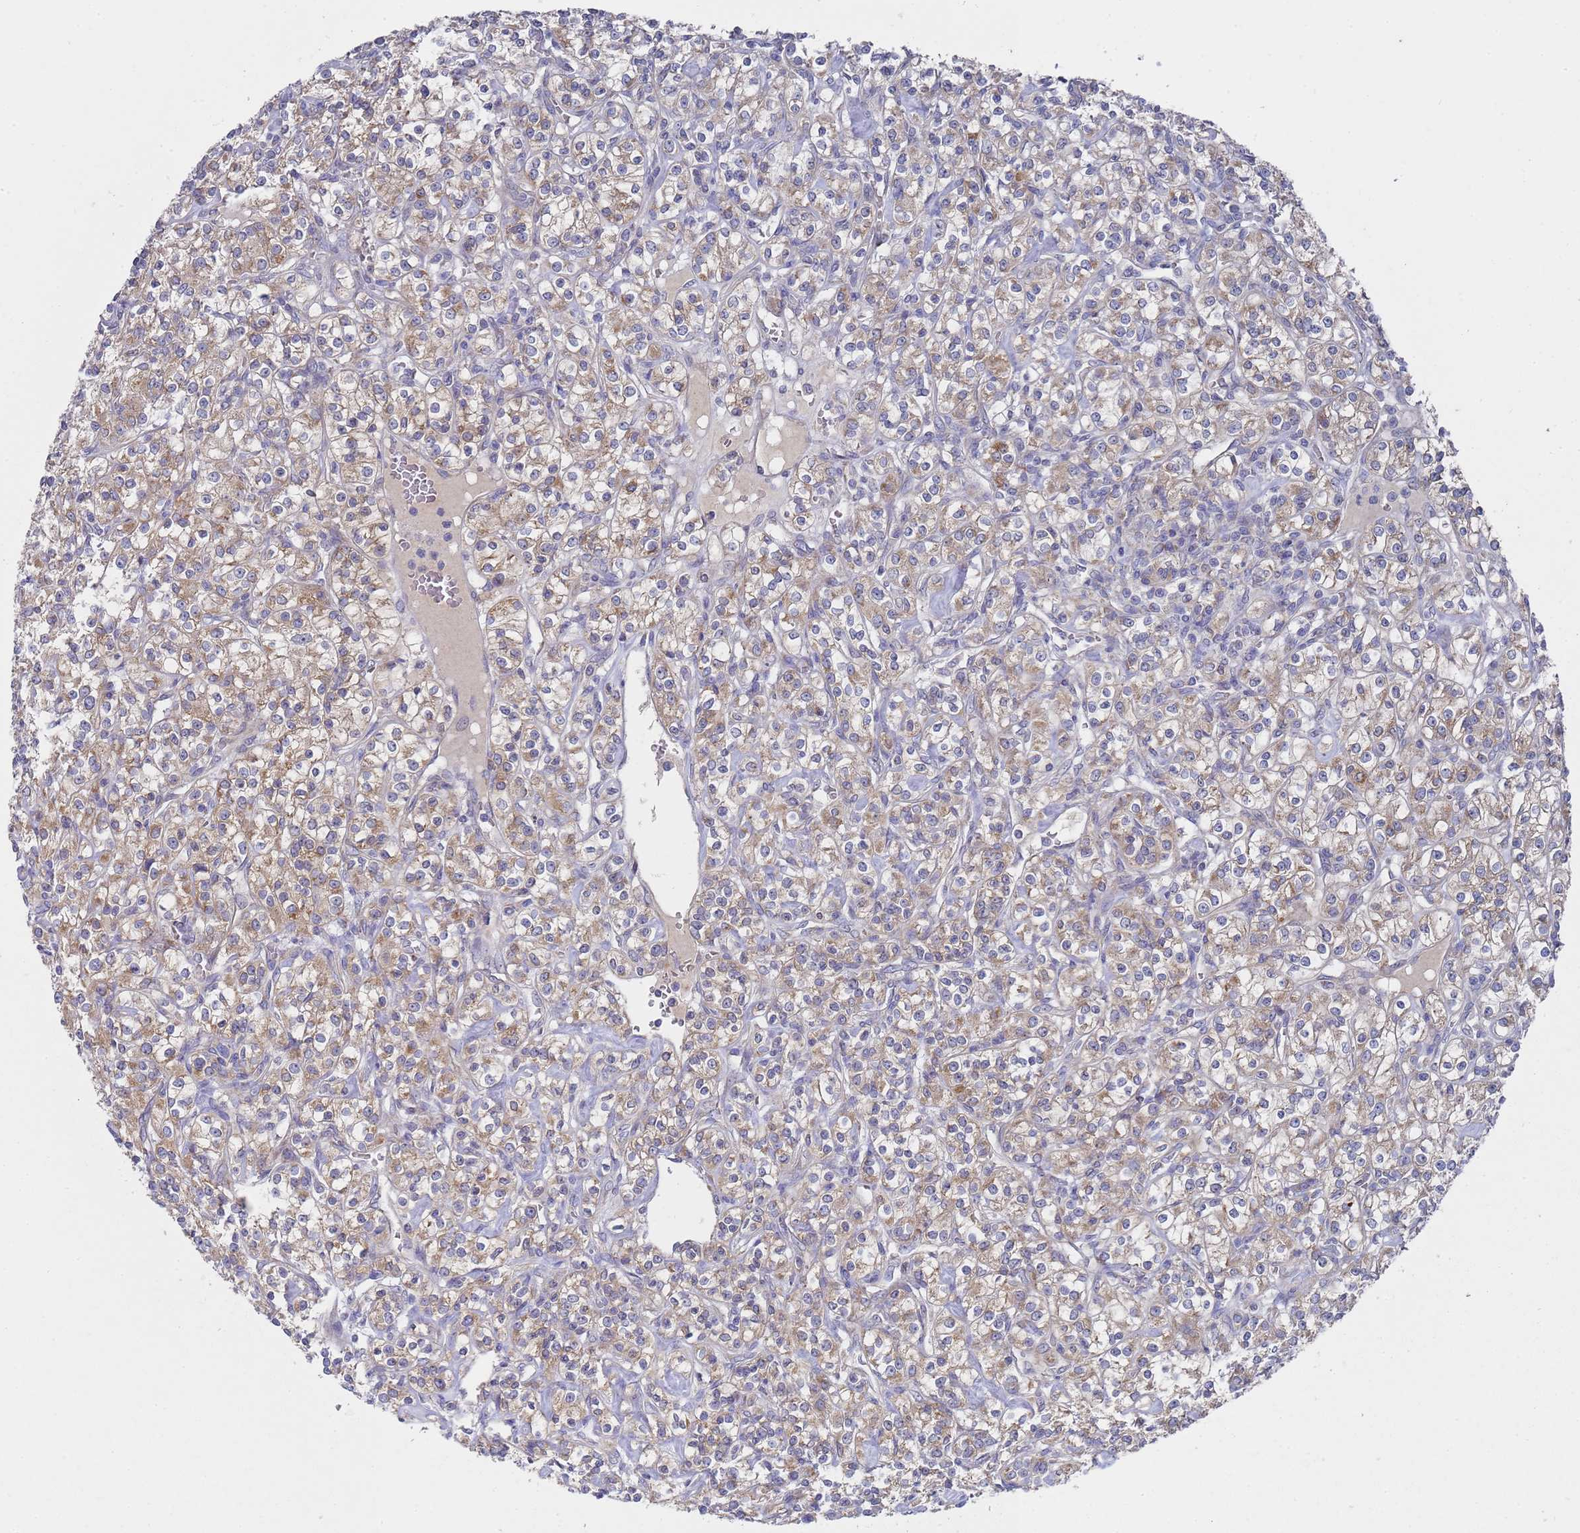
{"staining": {"intensity": "moderate", "quantity": ">75%", "location": "cytoplasmic/membranous"}, "tissue": "renal cancer", "cell_type": "Tumor cells", "image_type": "cancer", "snomed": [{"axis": "morphology", "description": "Adenocarcinoma, NOS"}, {"axis": "topography", "description": "Kidney"}], "caption": "Protein staining of renal cancer tissue reveals moderate cytoplasmic/membranous positivity in about >75% of tumor cells. The protein is stained brown, and the nuclei are stained in blue (DAB IHC with brightfield microscopy, high magnification).", "gene": "NPEPPS", "patient": {"sex": "male", "age": 77}}